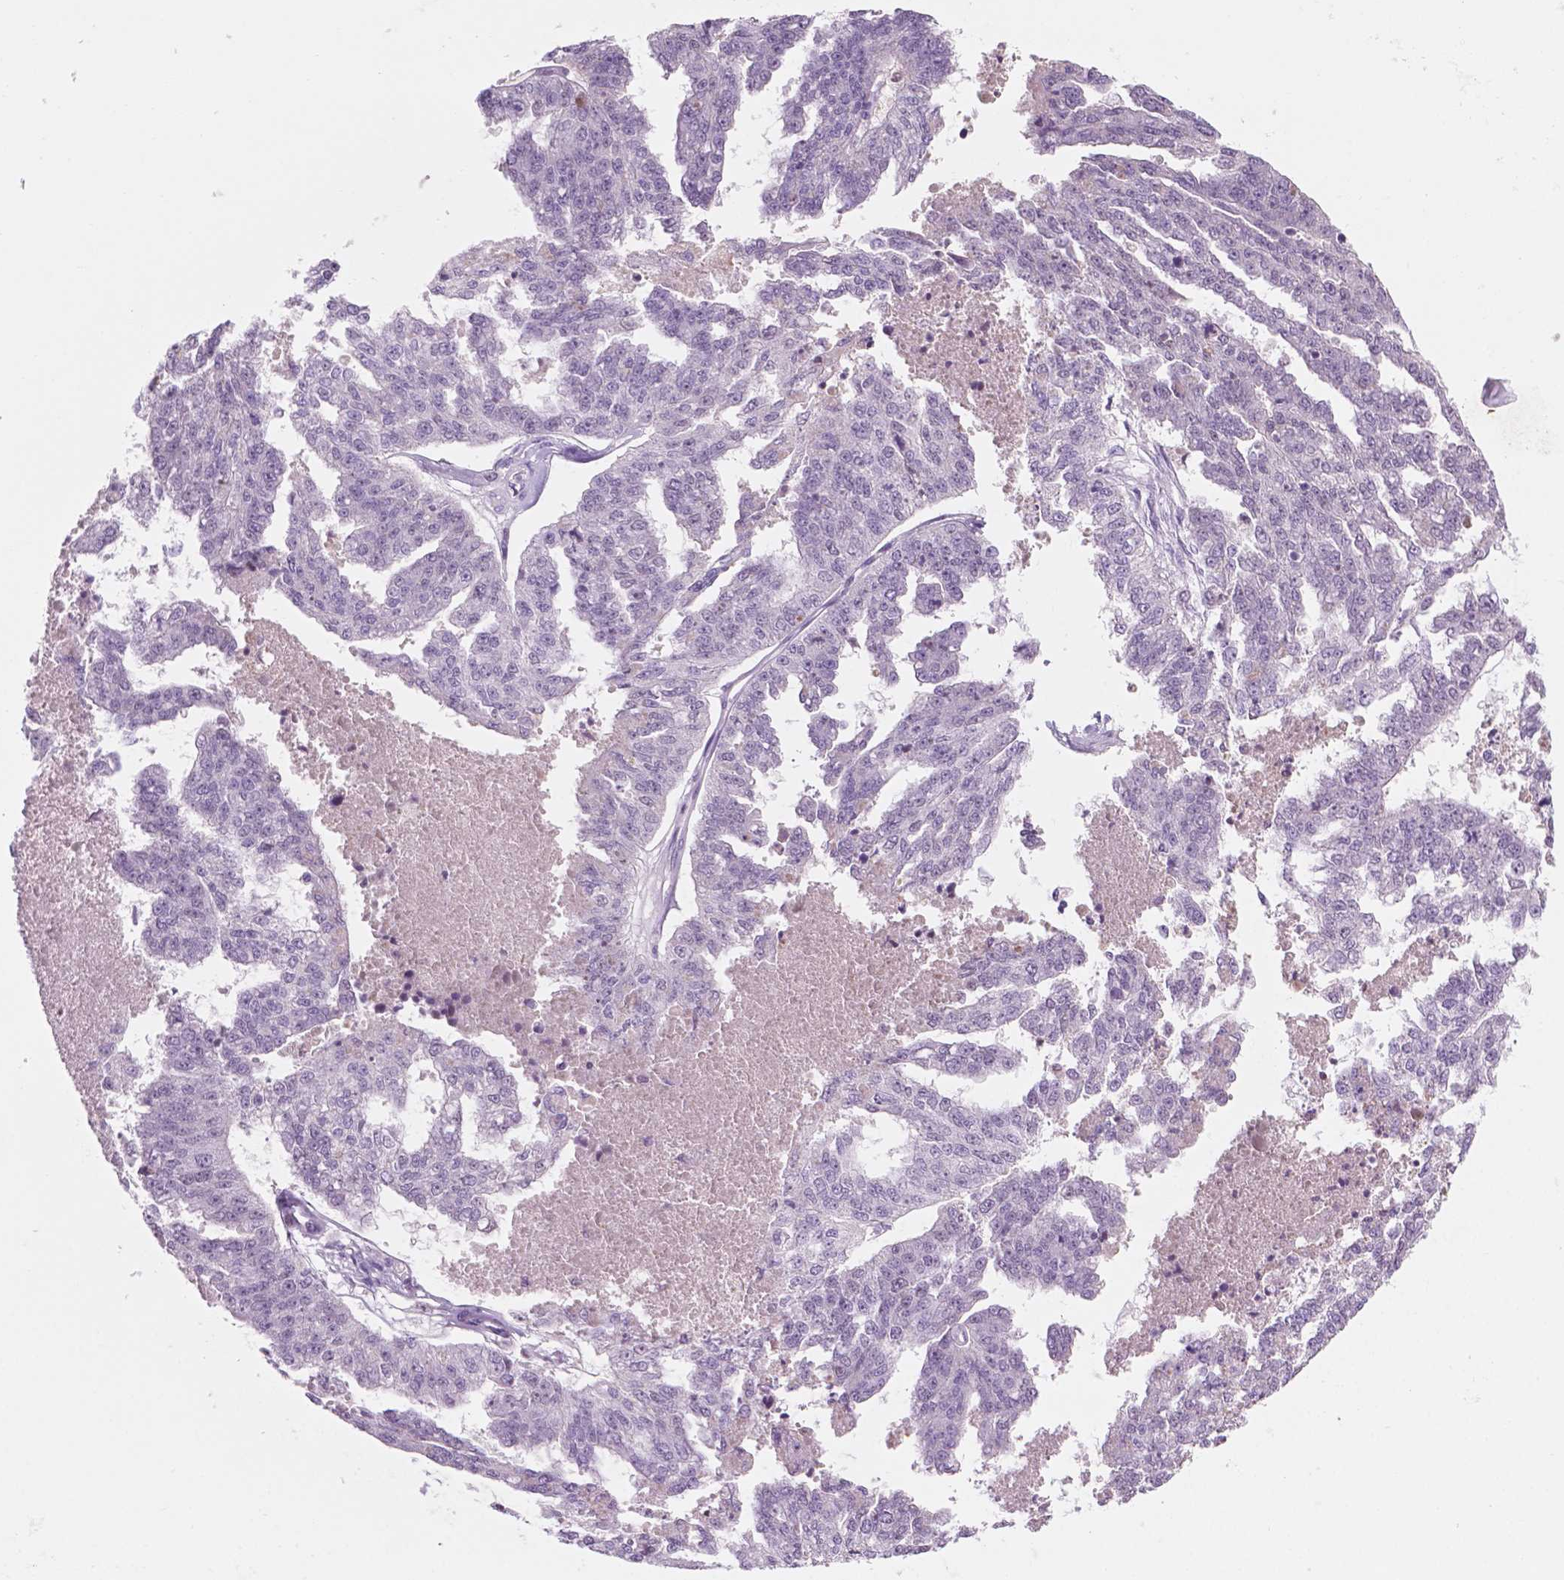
{"staining": {"intensity": "negative", "quantity": "none", "location": "none"}, "tissue": "ovarian cancer", "cell_type": "Tumor cells", "image_type": "cancer", "snomed": [{"axis": "morphology", "description": "Cystadenocarcinoma, serous, NOS"}, {"axis": "topography", "description": "Ovary"}], "caption": "A histopathology image of human ovarian cancer (serous cystadenocarcinoma) is negative for staining in tumor cells.", "gene": "CTR9", "patient": {"sex": "female", "age": 58}}